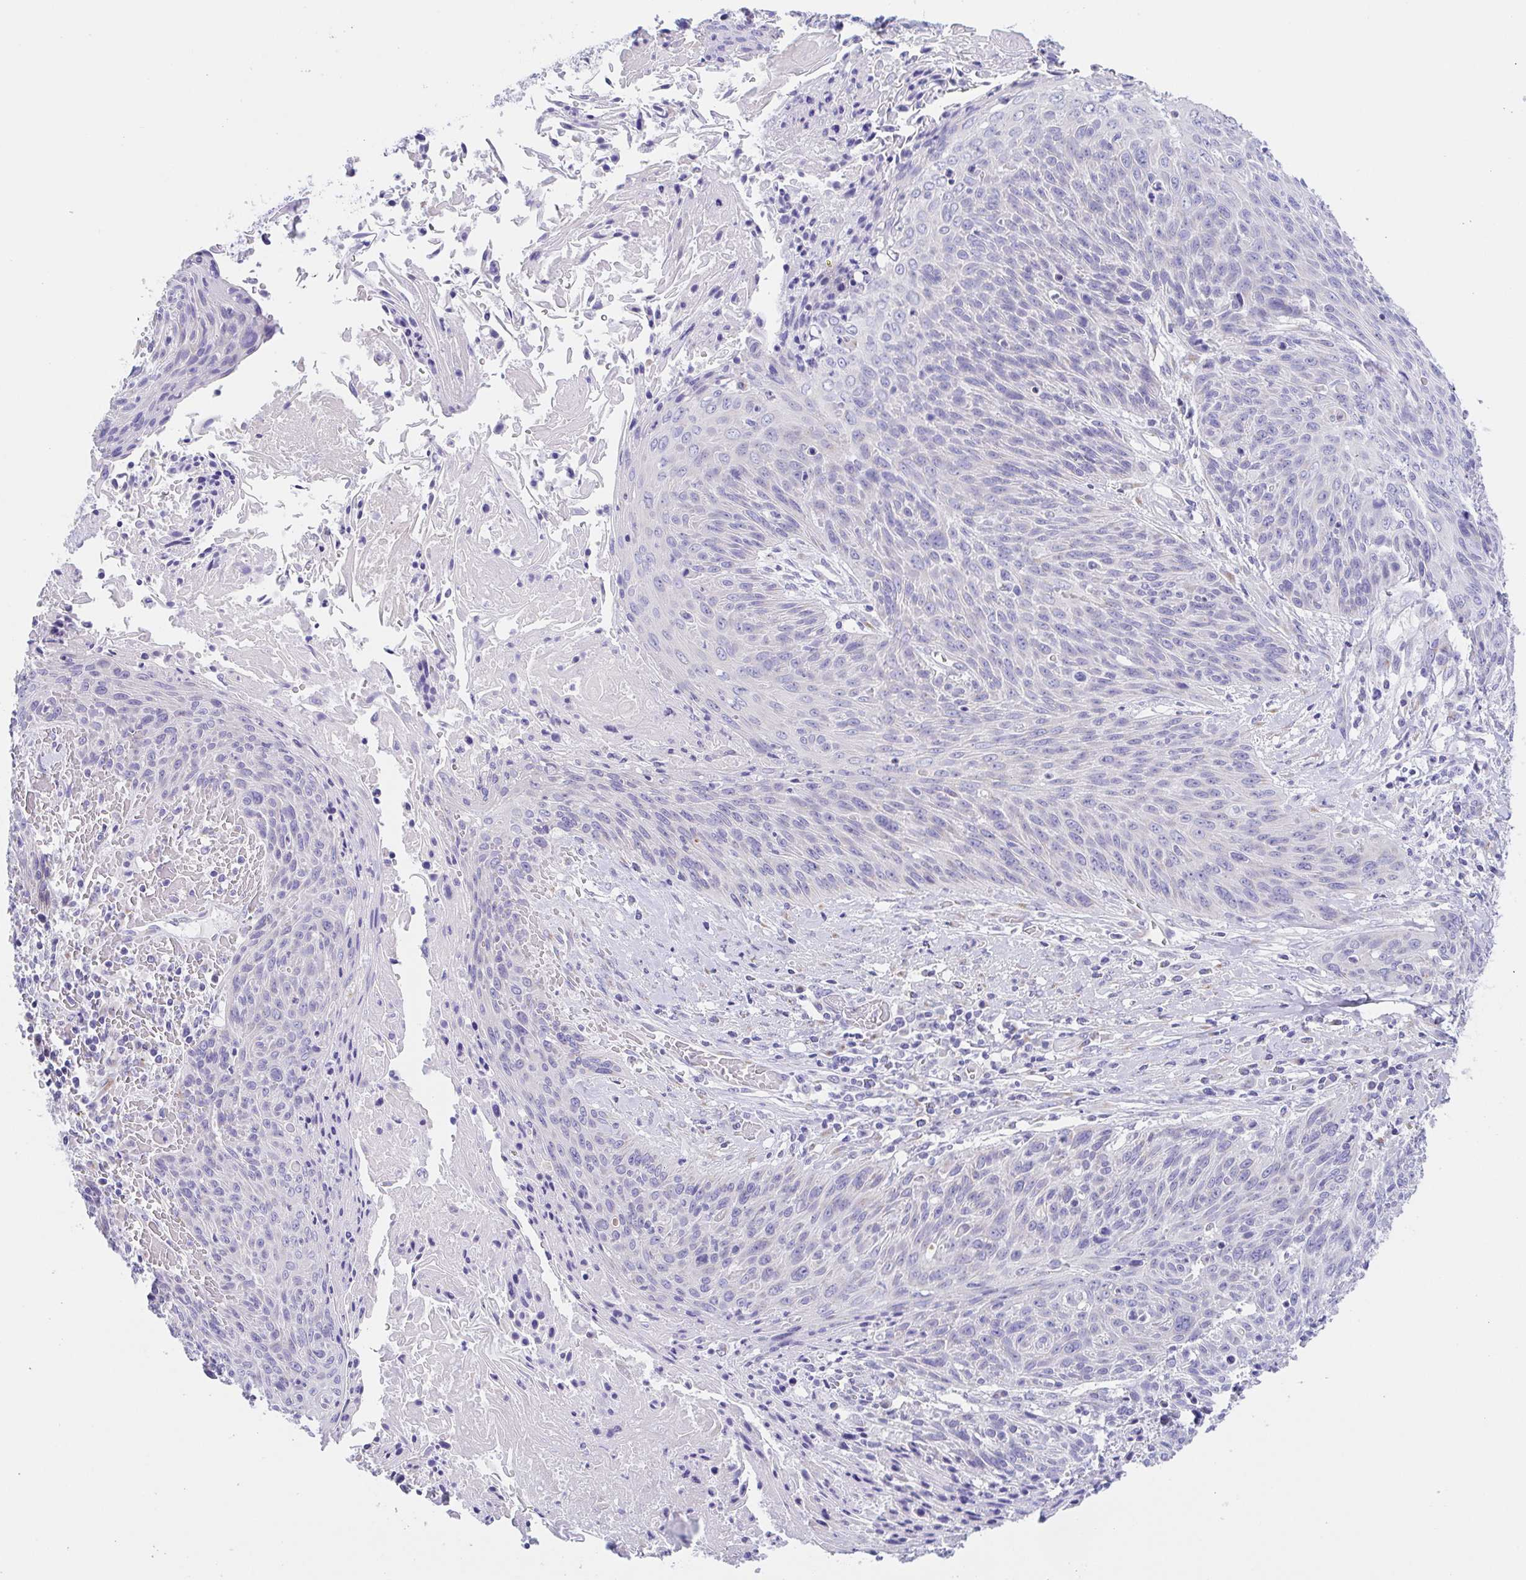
{"staining": {"intensity": "negative", "quantity": "none", "location": "none"}, "tissue": "cervical cancer", "cell_type": "Tumor cells", "image_type": "cancer", "snomed": [{"axis": "morphology", "description": "Squamous cell carcinoma, NOS"}, {"axis": "topography", "description": "Cervix"}], "caption": "This histopathology image is of cervical squamous cell carcinoma stained with immunohistochemistry to label a protein in brown with the nuclei are counter-stained blue. There is no expression in tumor cells. (DAB immunohistochemistry (IHC) with hematoxylin counter stain).", "gene": "SCG3", "patient": {"sex": "female", "age": 45}}